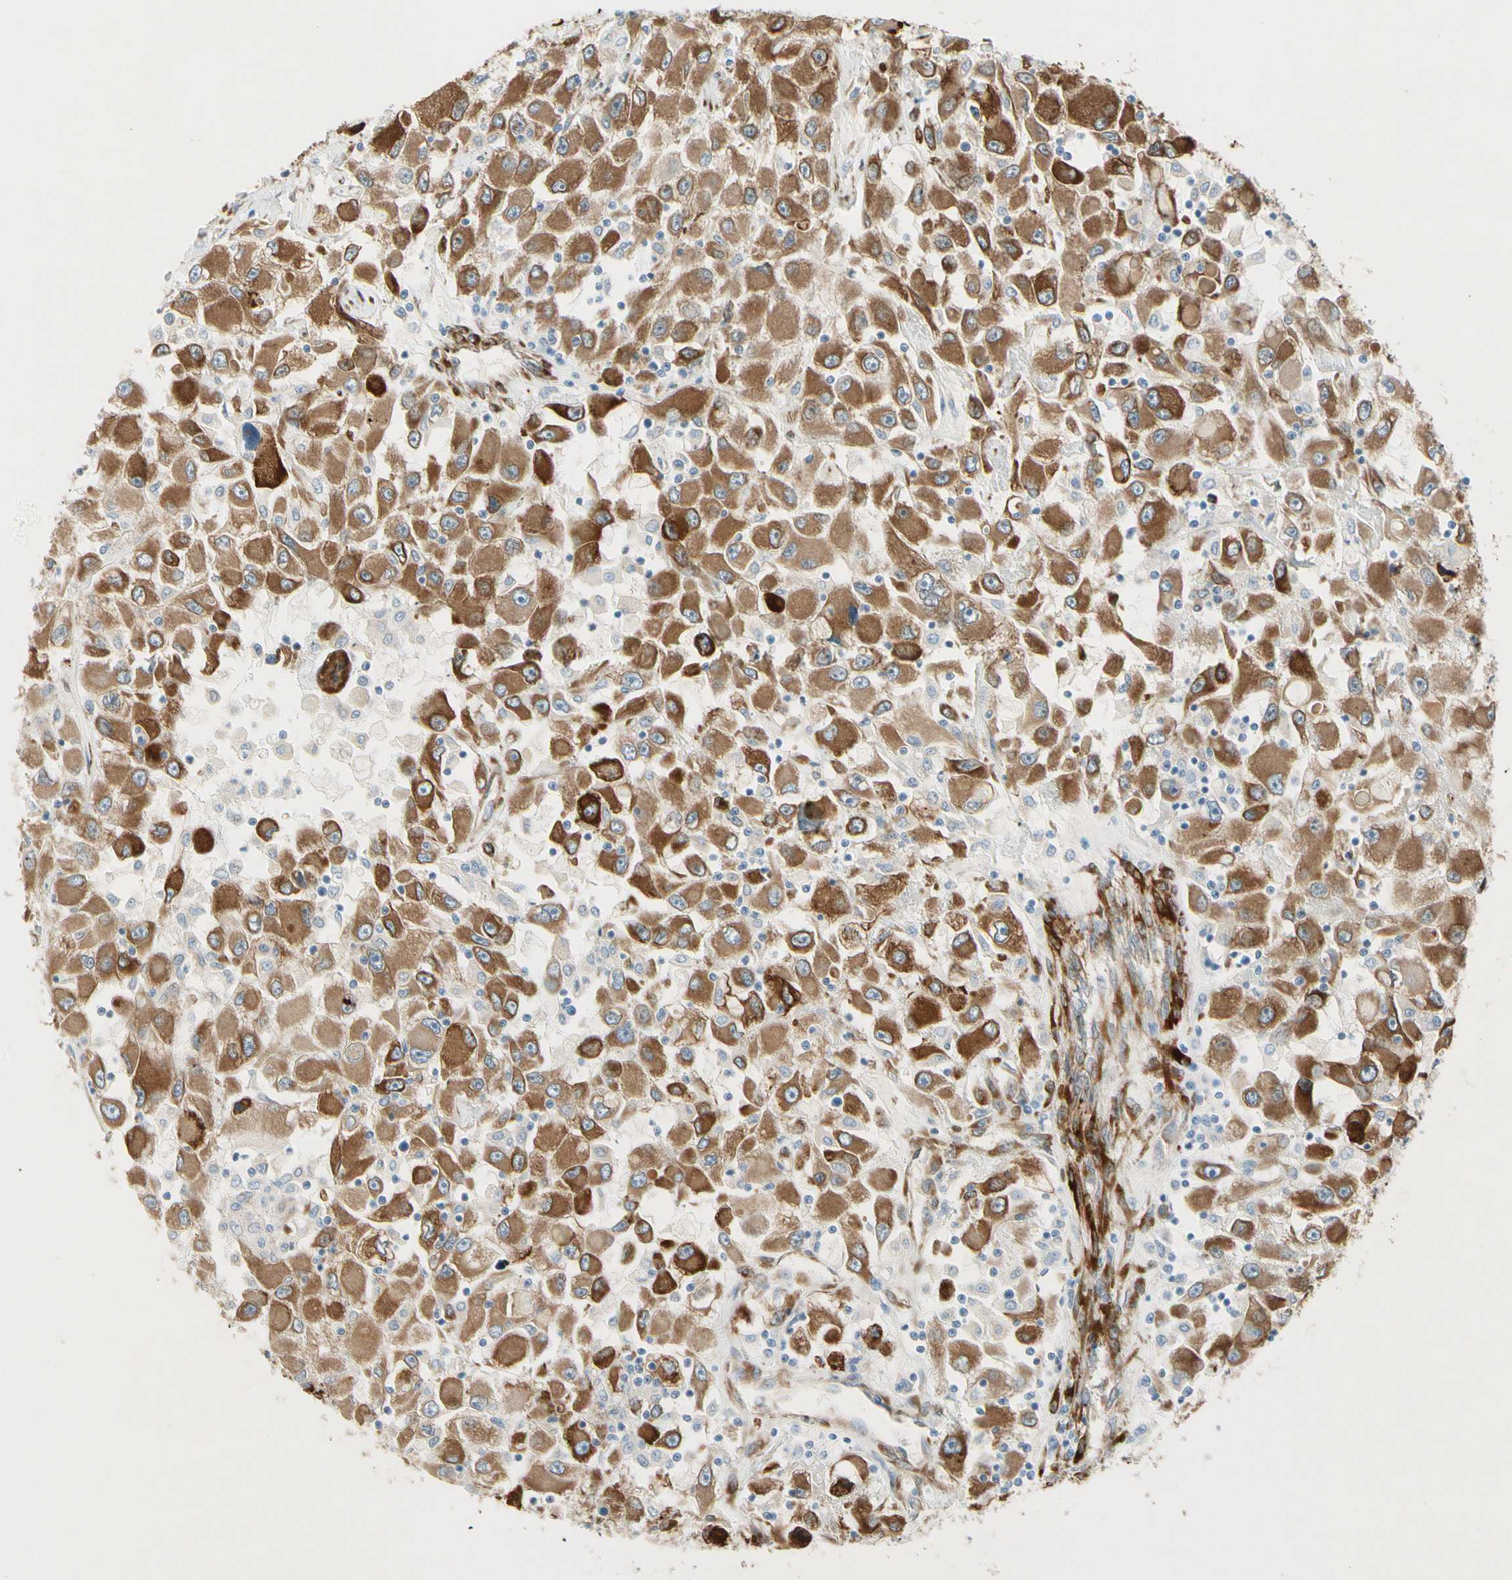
{"staining": {"intensity": "strong", "quantity": ">75%", "location": "cytoplasmic/membranous"}, "tissue": "renal cancer", "cell_type": "Tumor cells", "image_type": "cancer", "snomed": [{"axis": "morphology", "description": "Adenocarcinoma, NOS"}, {"axis": "topography", "description": "Kidney"}], "caption": "Immunohistochemical staining of adenocarcinoma (renal) shows high levels of strong cytoplasmic/membranous protein positivity in about >75% of tumor cells.", "gene": "FKBP7", "patient": {"sex": "female", "age": 52}}